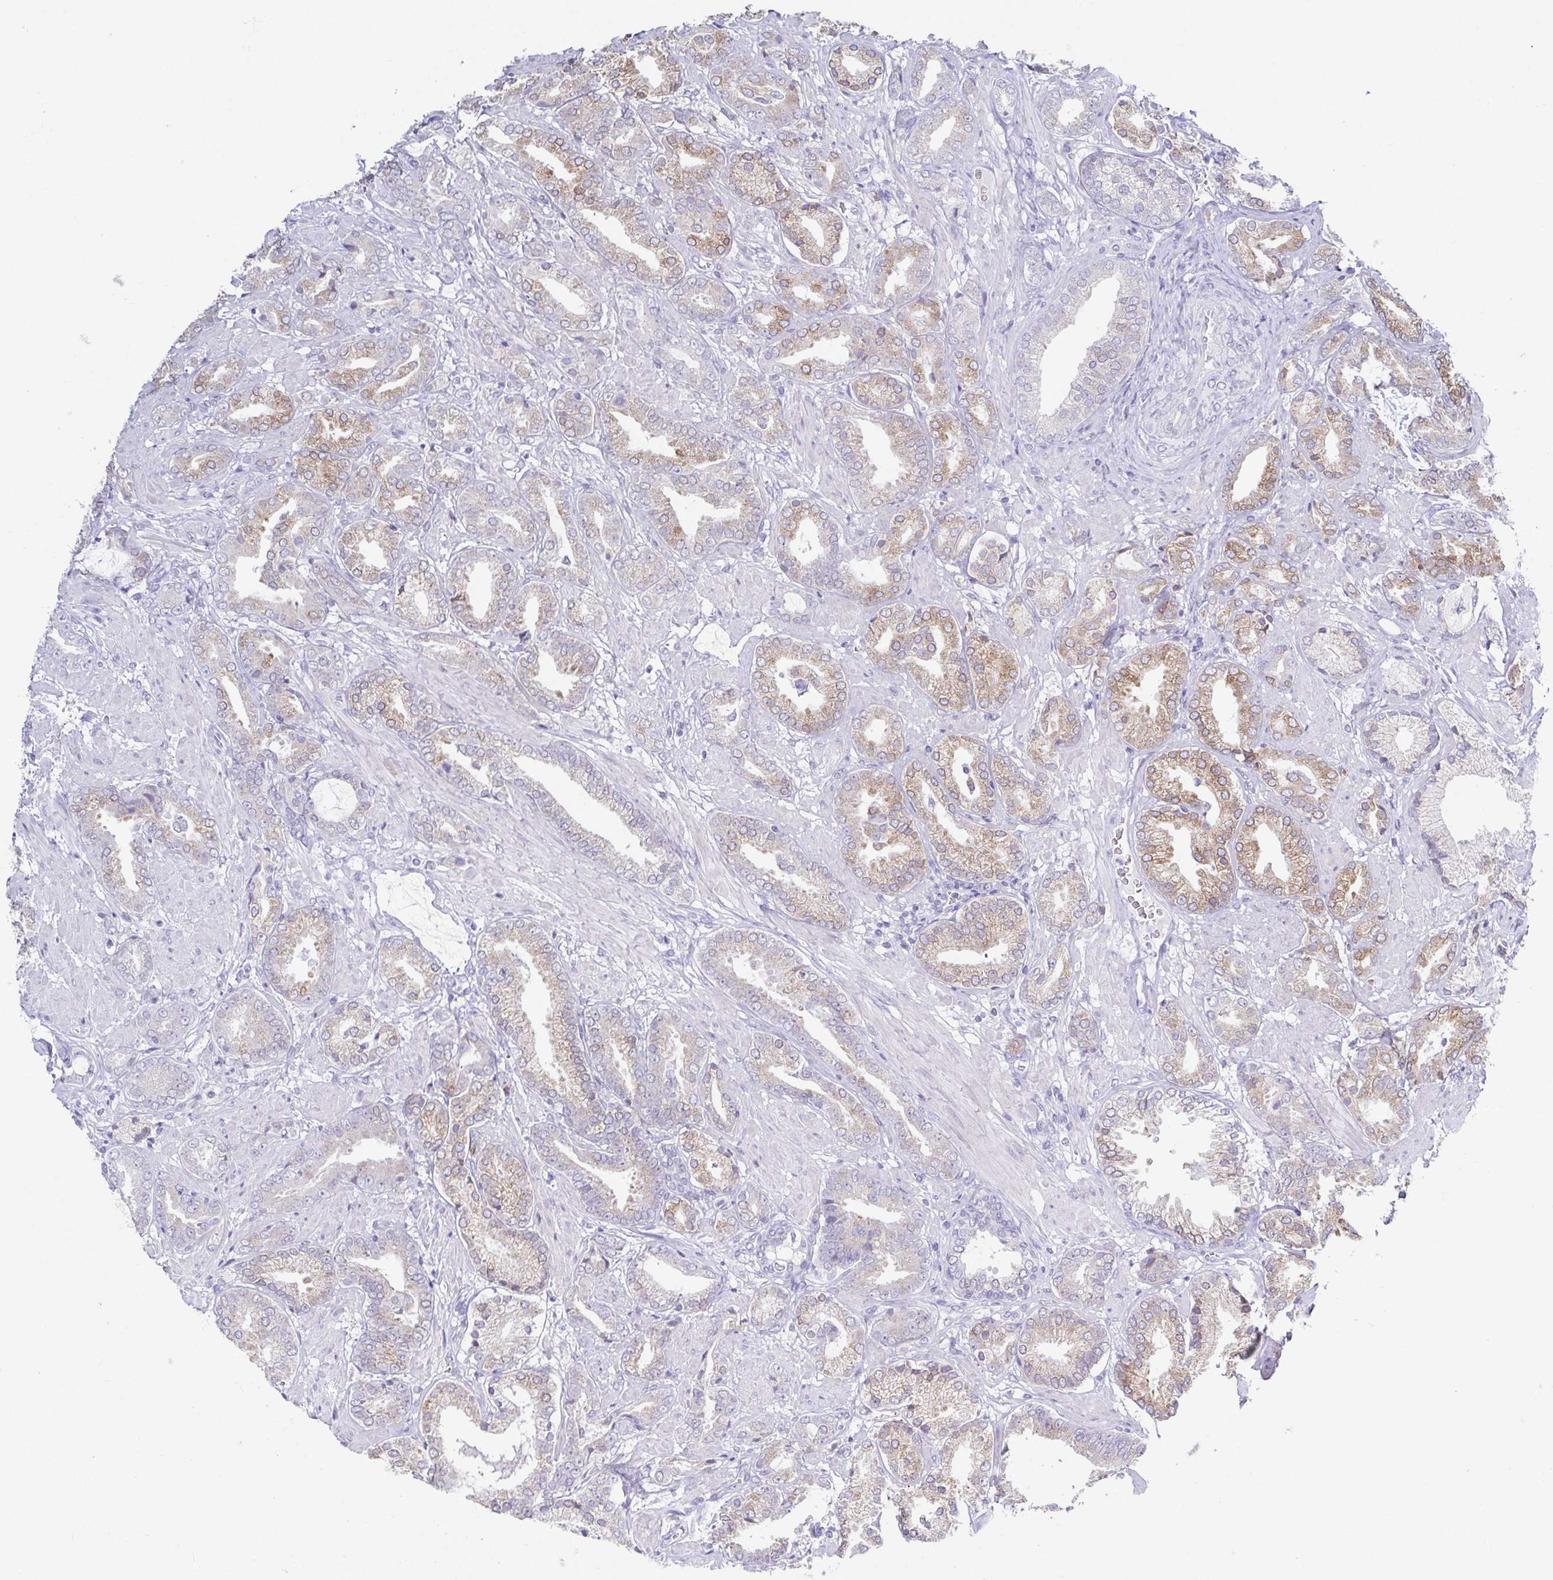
{"staining": {"intensity": "weak", "quantity": "25%-75%", "location": "cytoplasmic/membranous"}, "tissue": "prostate cancer", "cell_type": "Tumor cells", "image_type": "cancer", "snomed": [{"axis": "morphology", "description": "Adenocarcinoma, High grade"}, {"axis": "topography", "description": "Prostate"}], "caption": "Prostate cancer stained with a brown dye reveals weak cytoplasmic/membranous positive expression in about 25%-75% of tumor cells.", "gene": "RDH11", "patient": {"sex": "male", "age": 56}}